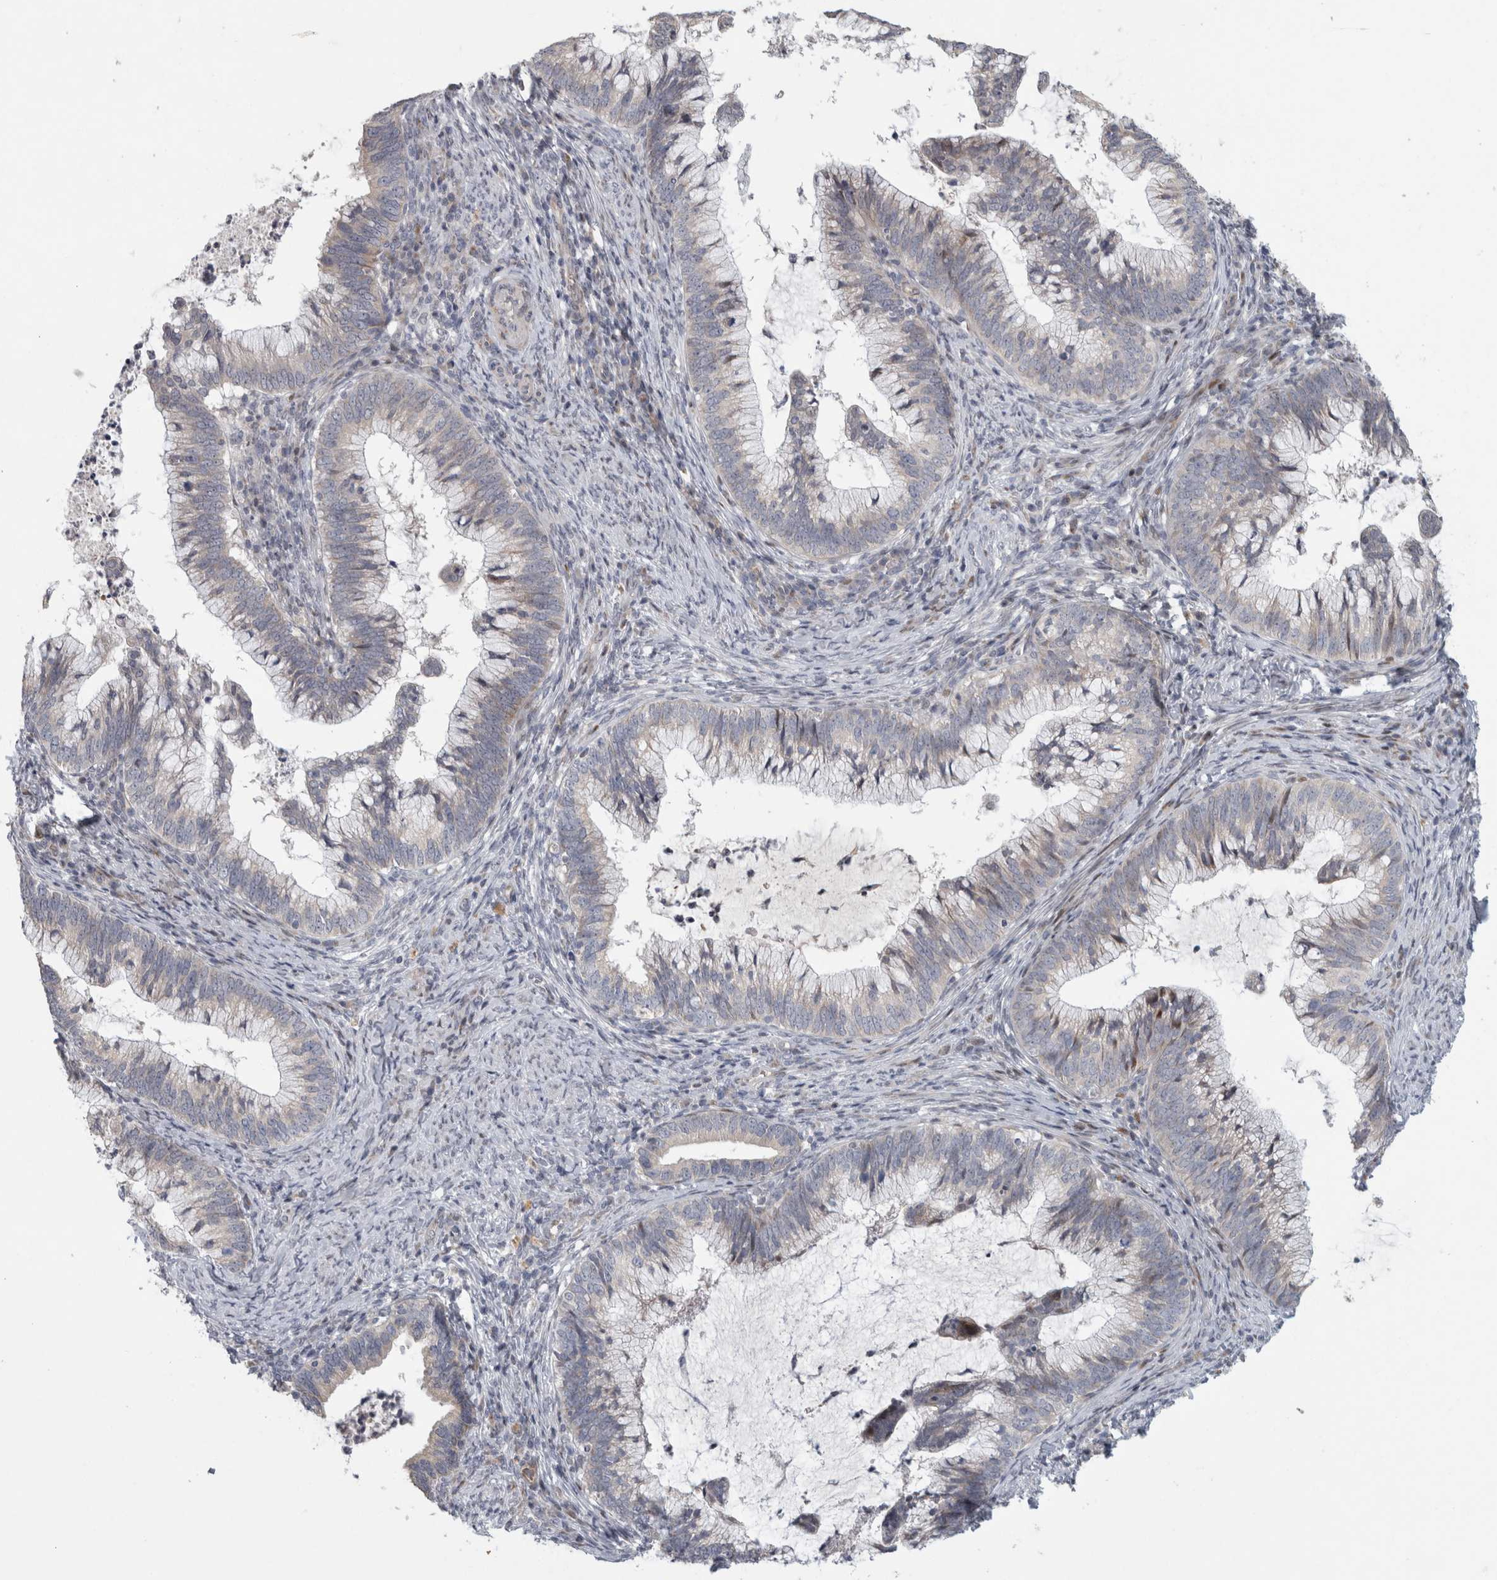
{"staining": {"intensity": "moderate", "quantity": "<25%", "location": "nuclear"}, "tissue": "cervical cancer", "cell_type": "Tumor cells", "image_type": "cancer", "snomed": [{"axis": "morphology", "description": "Adenocarcinoma, NOS"}, {"axis": "topography", "description": "Cervix"}], "caption": "A histopathology image of human cervical cancer (adenocarcinoma) stained for a protein displays moderate nuclear brown staining in tumor cells. (brown staining indicates protein expression, while blue staining denotes nuclei).", "gene": "RBM48", "patient": {"sex": "female", "age": 36}}